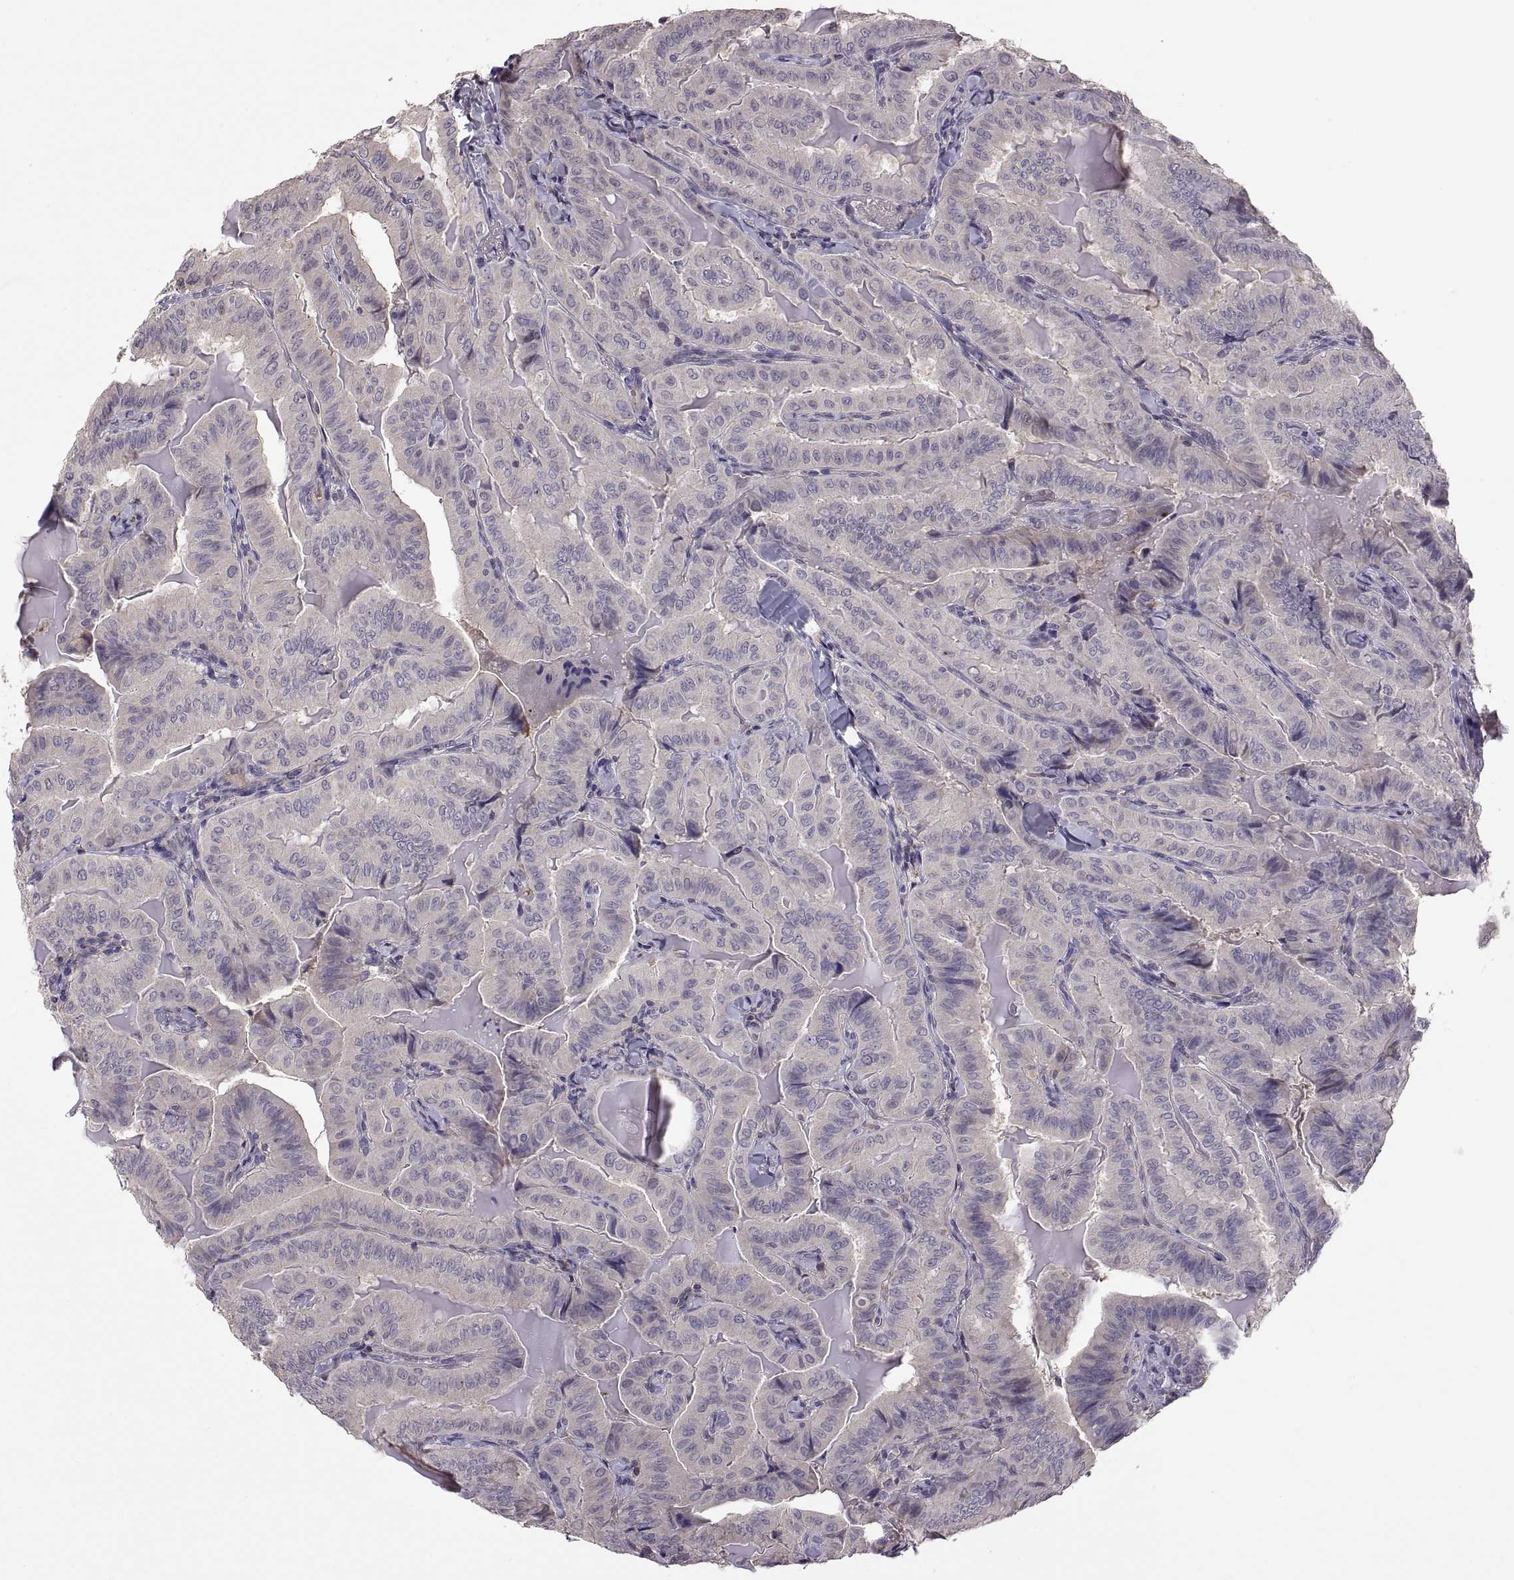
{"staining": {"intensity": "negative", "quantity": "none", "location": "none"}, "tissue": "thyroid cancer", "cell_type": "Tumor cells", "image_type": "cancer", "snomed": [{"axis": "morphology", "description": "Papillary adenocarcinoma, NOS"}, {"axis": "topography", "description": "Thyroid gland"}], "caption": "Thyroid papillary adenocarcinoma was stained to show a protein in brown. There is no significant expression in tumor cells. (DAB immunohistochemistry, high magnification).", "gene": "NMNAT2", "patient": {"sex": "female", "age": 68}}